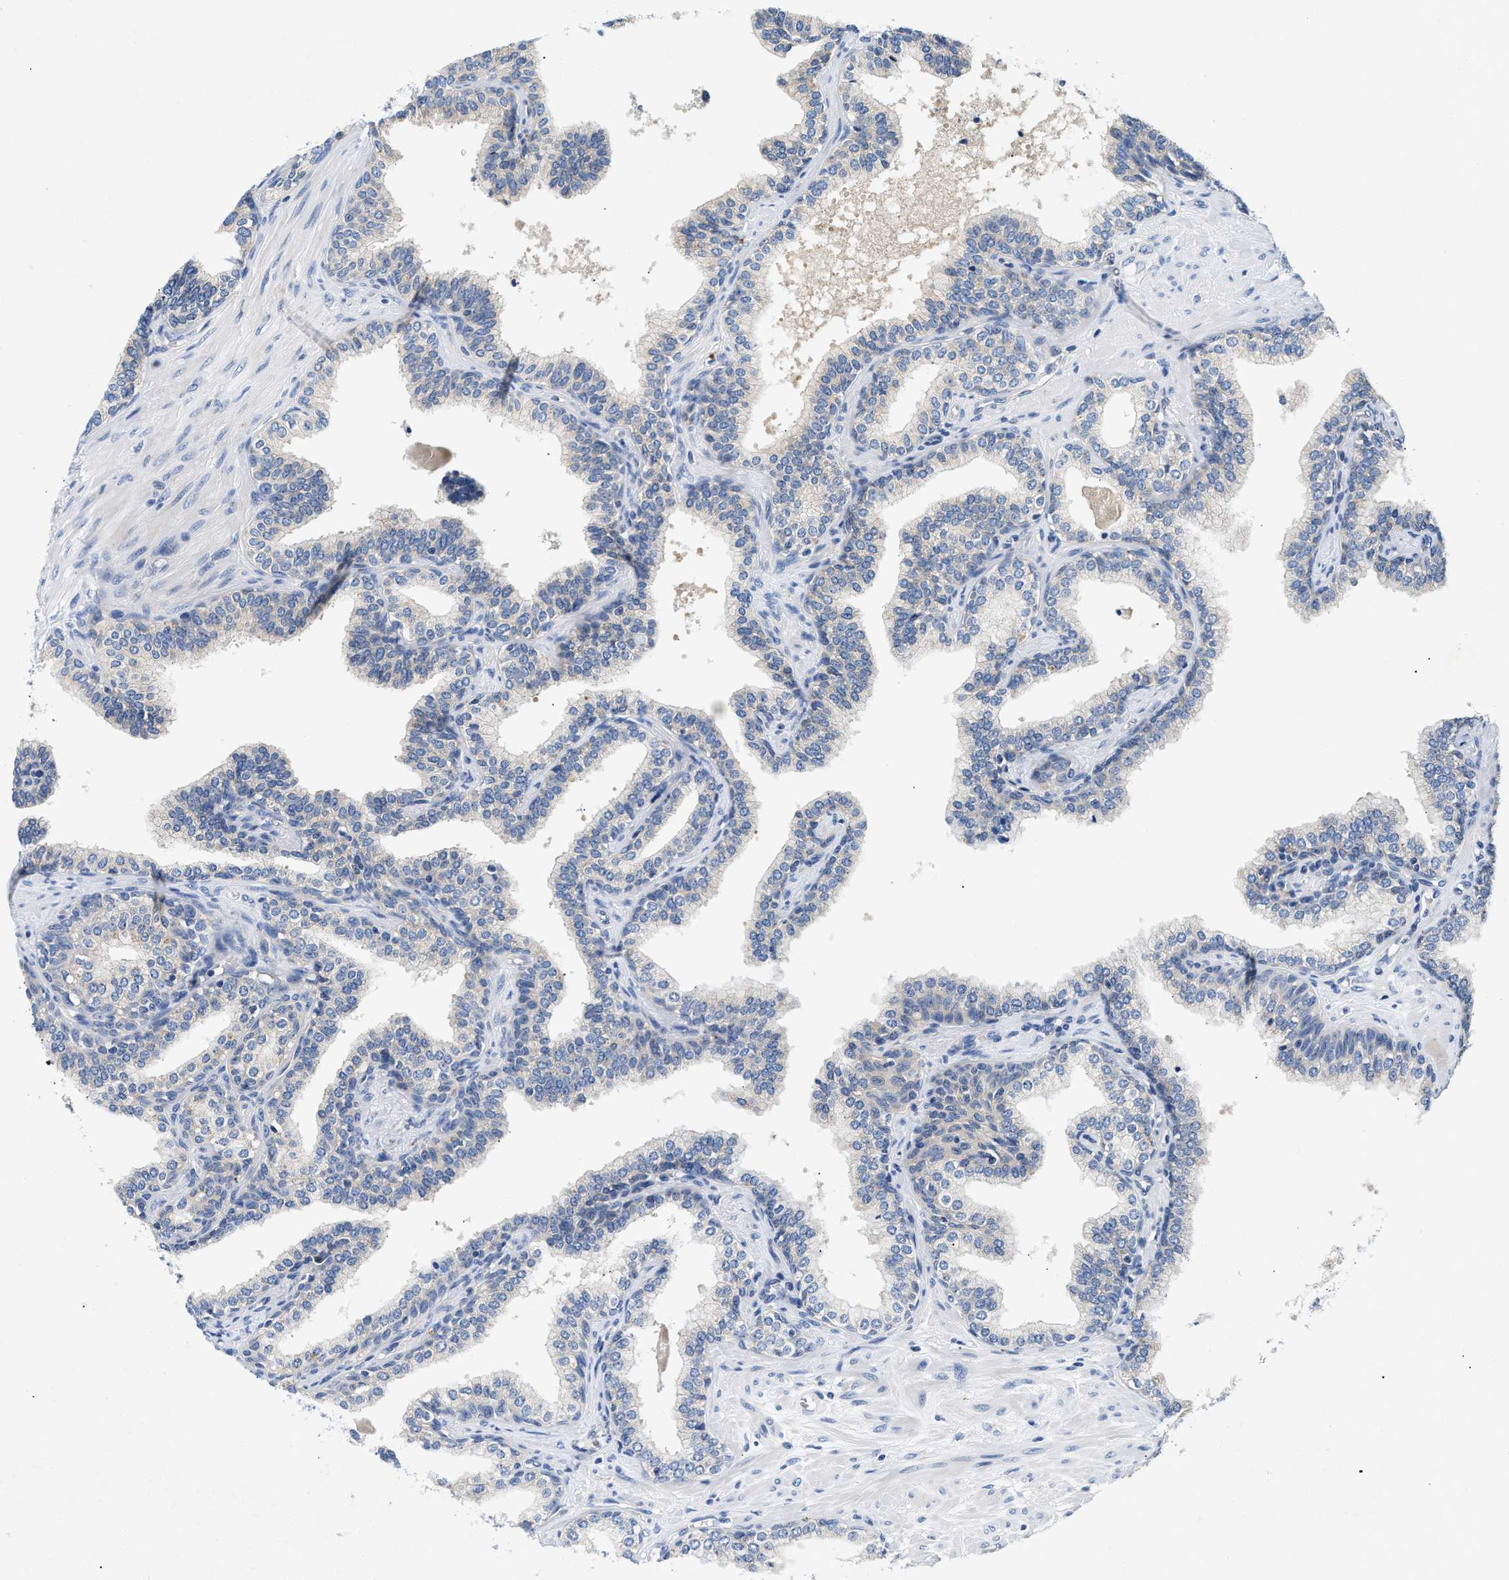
{"staining": {"intensity": "negative", "quantity": "none", "location": "none"}, "tissue": "prostate cancer", "cell_type": "Tumor cells", "image_type": "cancer", "snomed": [{"axis": "morphology", "description": "Adenocarcinoma, High grade"}, {"axis": "topography", "description": "Prostate"}], "caption": "High magnification brightfield microscopy of prostate high-grade adenocarcinoma stained with DAB (3,3'-diaminobenzidine) (brown) and counterstained with hematoxylin (blue): tumor cells show no significant expression.", "gene": "FAM185A", "patient": {"sex": "male", "age": 52}}